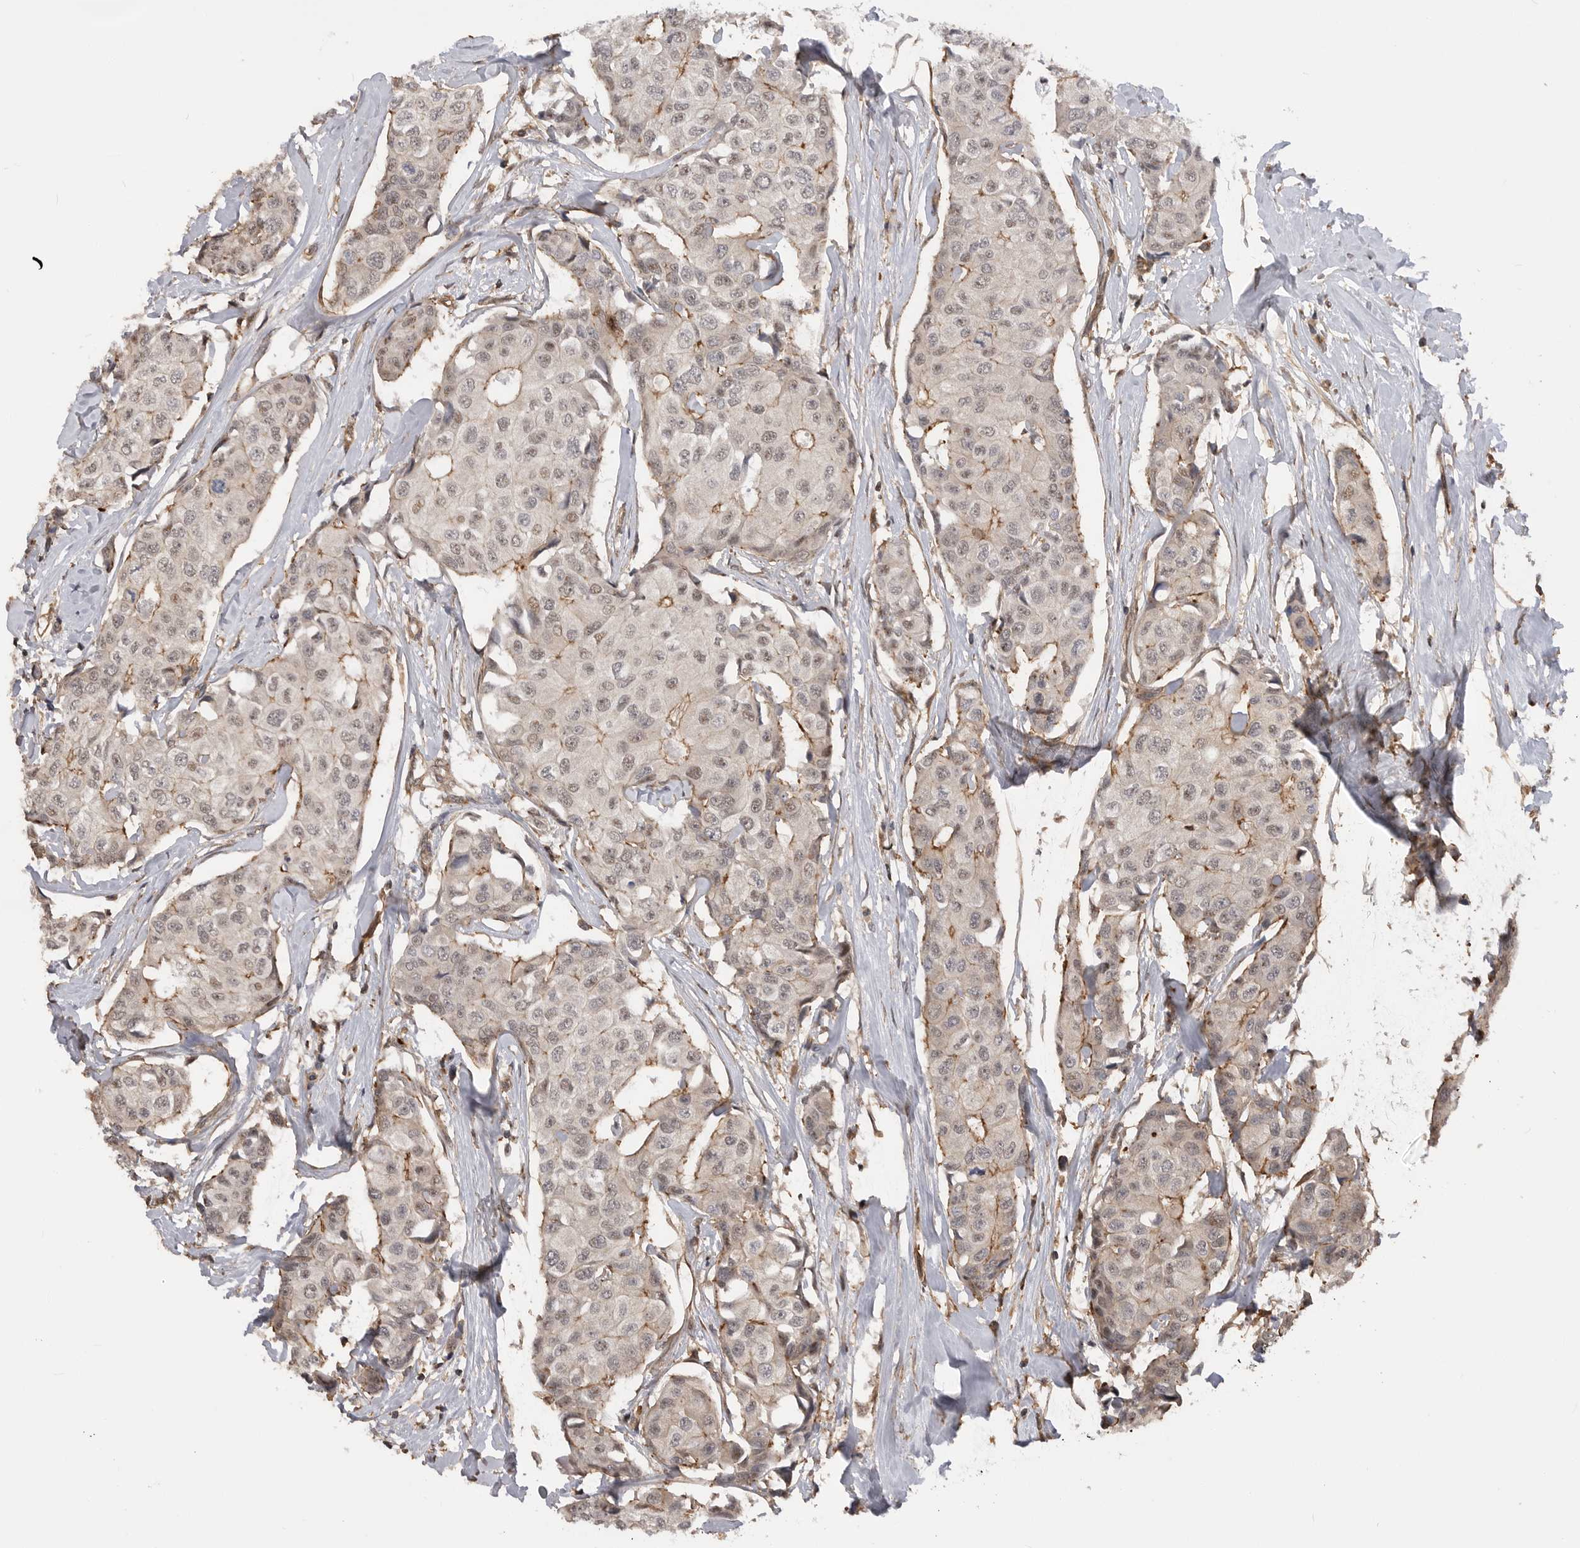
{"staining": {"intensity": "weak", "quantity": "25%-75%", "location": "nuclear"}, "tissue": "breast cancer", "cell_type": "Tumor cells", "image_type": "cancer", "snomed": [{"axis": "morphology", "description": "Duct carcinoma"}, {"axis": "topography", "description": "Breast"}], "caption": "A high-resolution image shows immunohistochemistry staining of breast intraductal carcinoma, which demonstrates weak nuclear positivity in about 25%-75% of tumor cells. Immunohistochemistry stains the protein in brown and the nuclei are stained blue.", "gene": "TRIM56", "patient": {"sex": "female", "age": 80}}